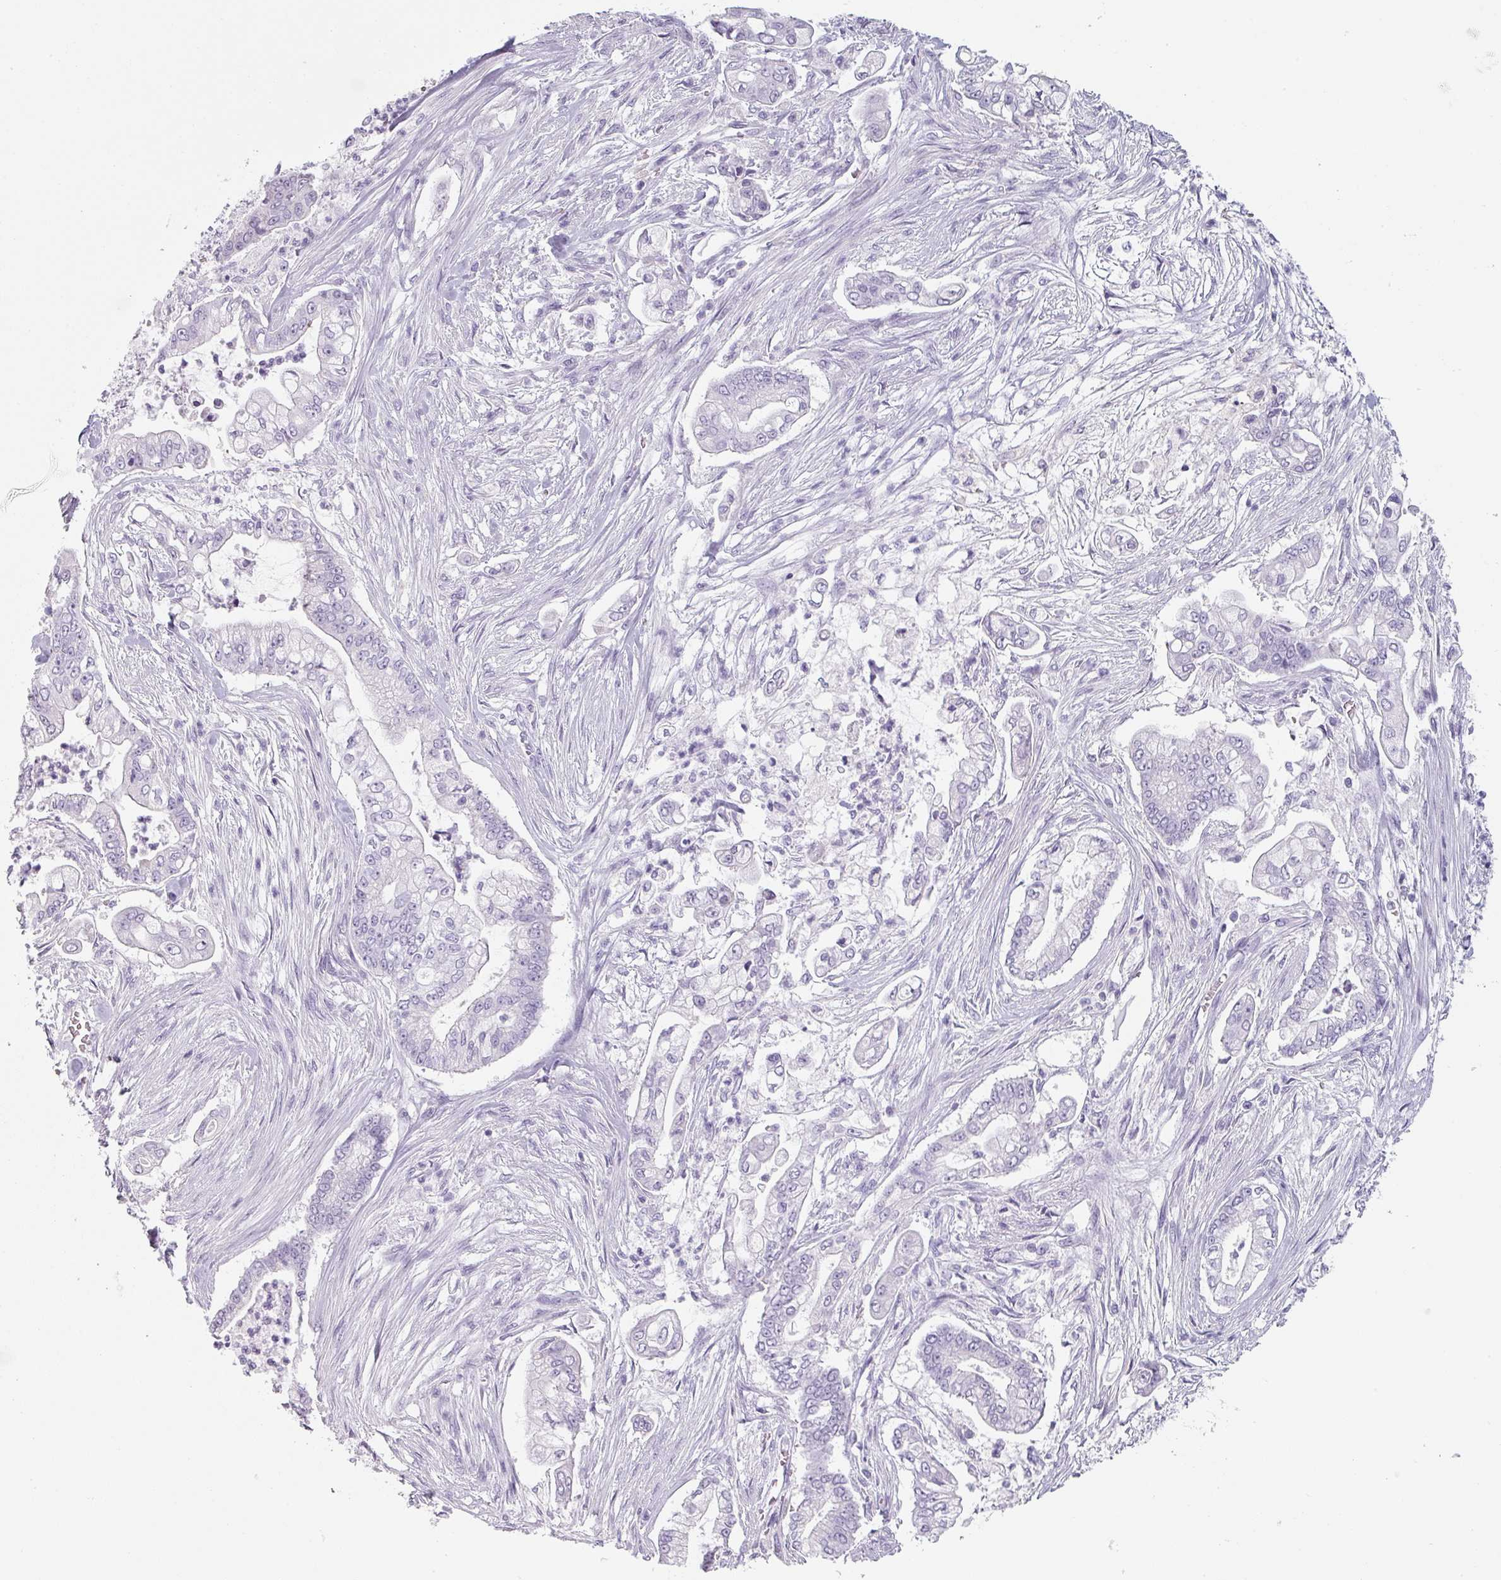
{"staining": {"intensity": "negative", "quantity": "none", "location": "none"}, "tissue": "pancreatic cancer", "cell_type": "Tumor cells", "image_type": "cancer", "snomed": [{"axis": "morphology", "description": "Adenocarcinoma, NOS"}, {"axis": "topography", "description": "Pancreas"}], "caption": "Human pancreatic adenocarcinoma stained for a protein using immunohistochemistry shows no positivity in tumor cells.", "gene": "SFTPA1", "patient": {"sex": "female", "age": 69}}